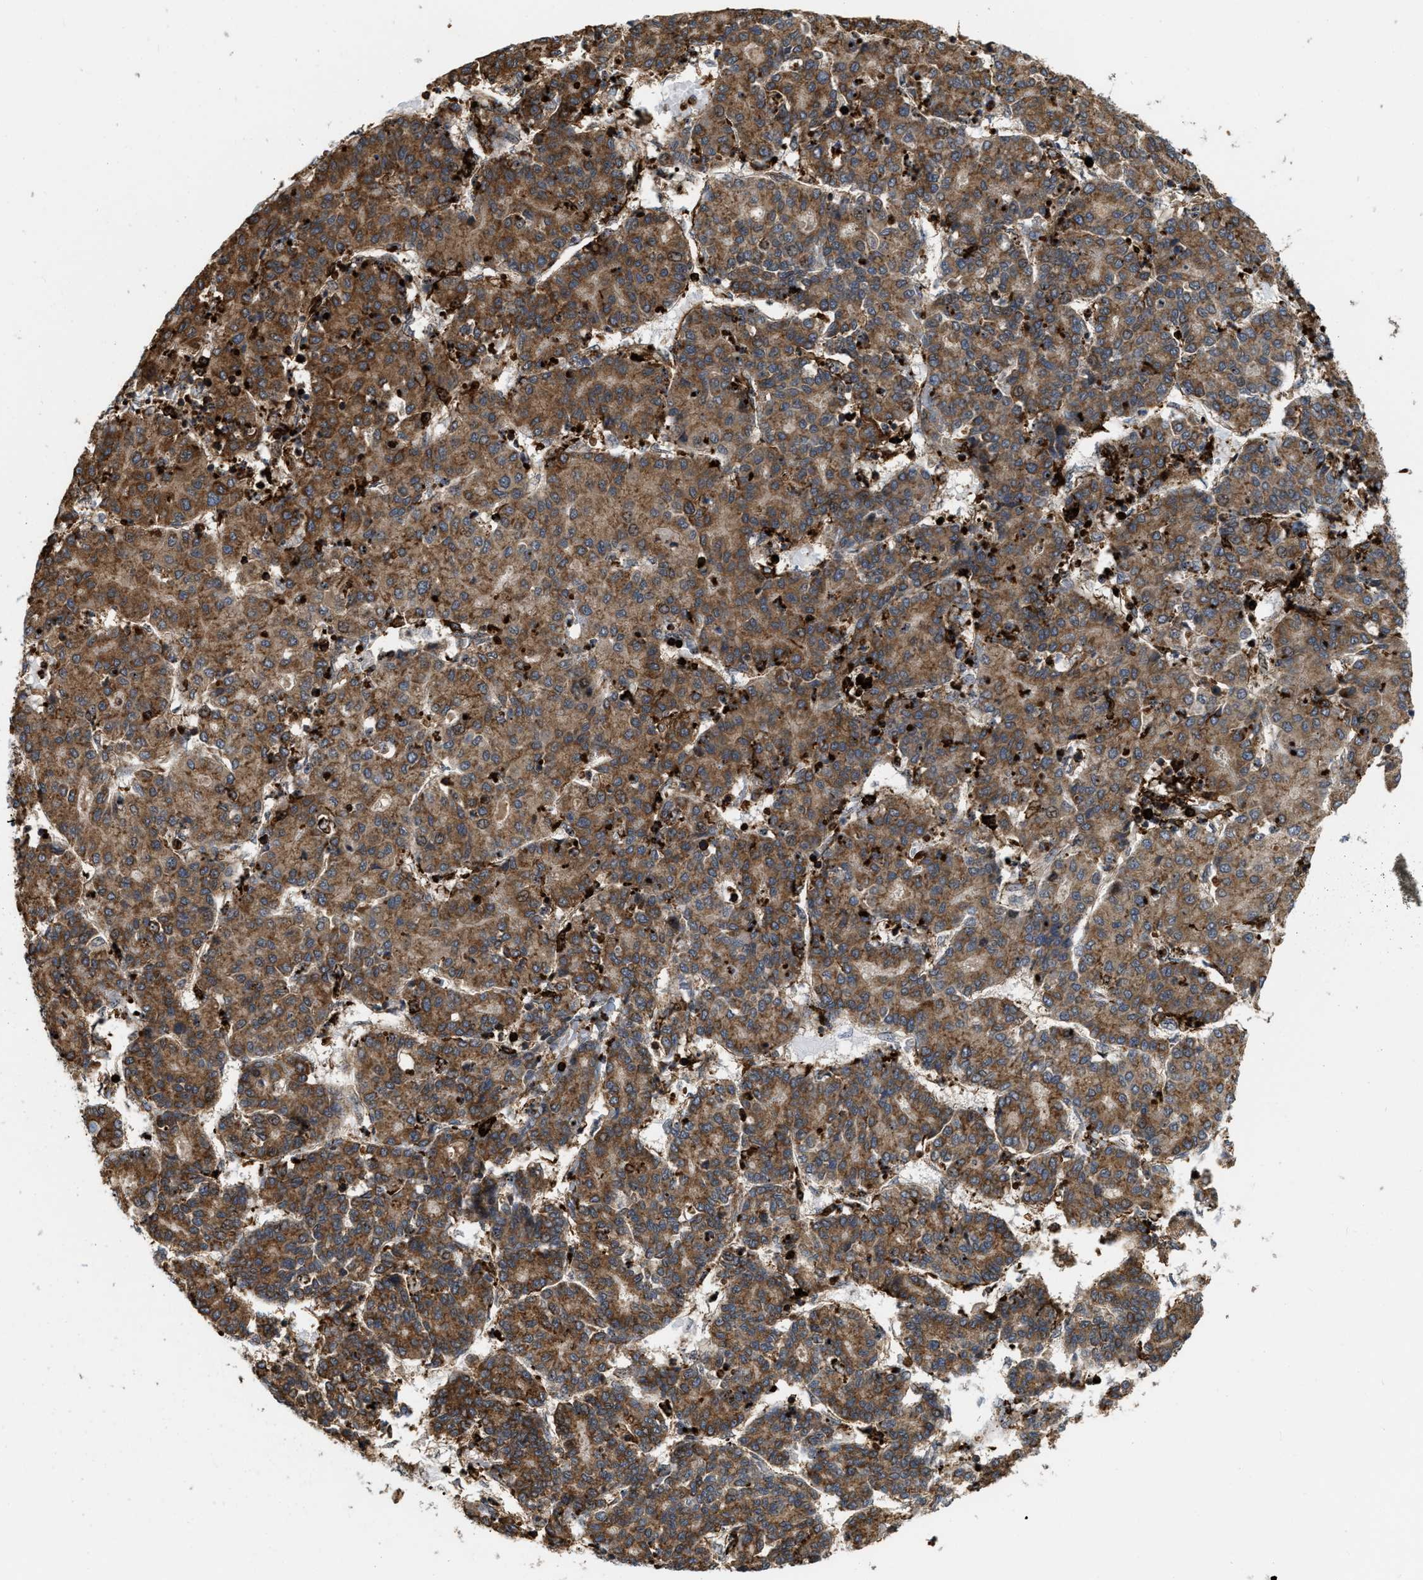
{"staining": {"intensity": "strong", "quantity": ">75%", "location": "cytoplasmic/membranous"}, "tissue": "liver cancer", "cell_type": "Tumor cells", "image_type": "cancer", "snomed": [{"axis": "morphology", "description": "Carcinoma, Hepatocellular, NOS"}, {"axis": "topography", "description": "Liver"}], "caption": "This image shows immunohistochemistry staining of liver hepatocellular carcinoma, with high strong cytoplasmic/membranous positivity in approximately >75% of tumor cells.", "gene": "IQCE", "patient": {"sex": "male", "age": 65}}